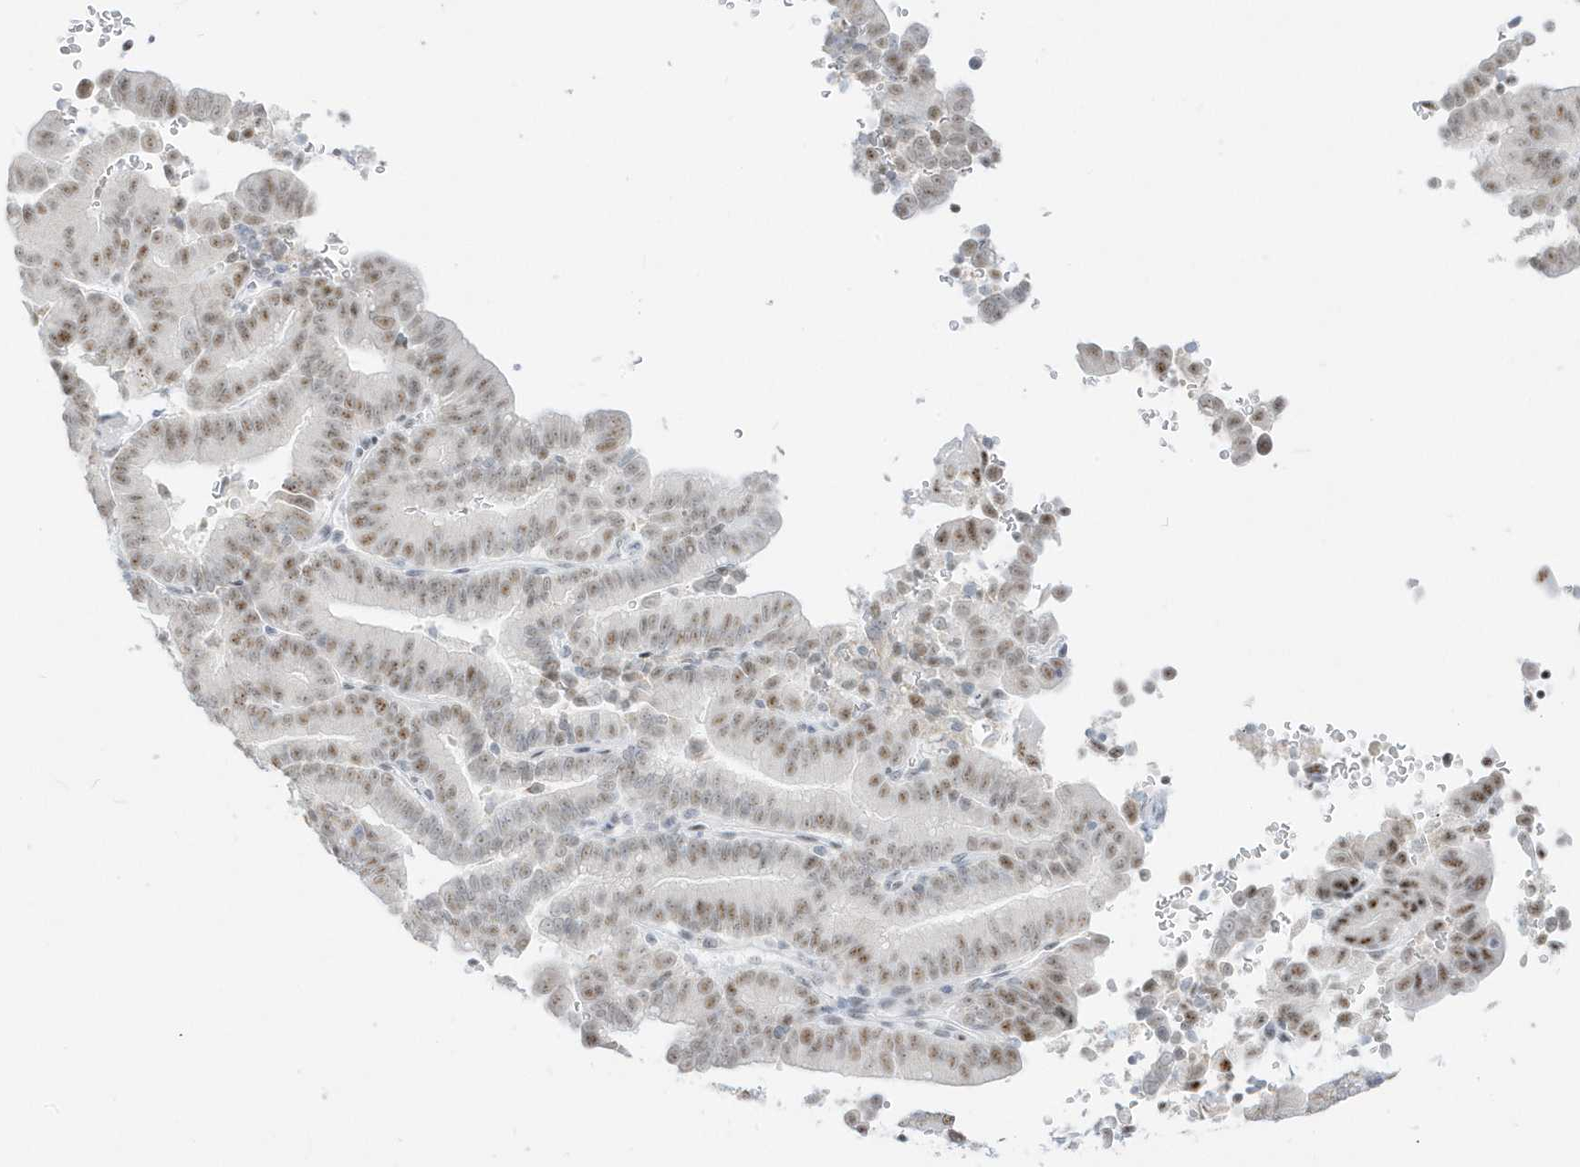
{"staining": {"intensity": "moderate", "quantity": ">75%", "location": "nuclear"}, "tissue": "liver cancer", "cell_type": "Tumor cells", "image_type": "cancer", "snomed": [{"axis": "morphology", "description": "Cholangiocarcinoma"}, {"axis": "topography", "description": "Liver"}], "caption": "Liver cholangiocarcinoma tissue displays moderate nuclear positivity in approximately >75% of tumor cells", "gene": "PLEKHN1", "patient": {"sex": "female", "age": 75}}